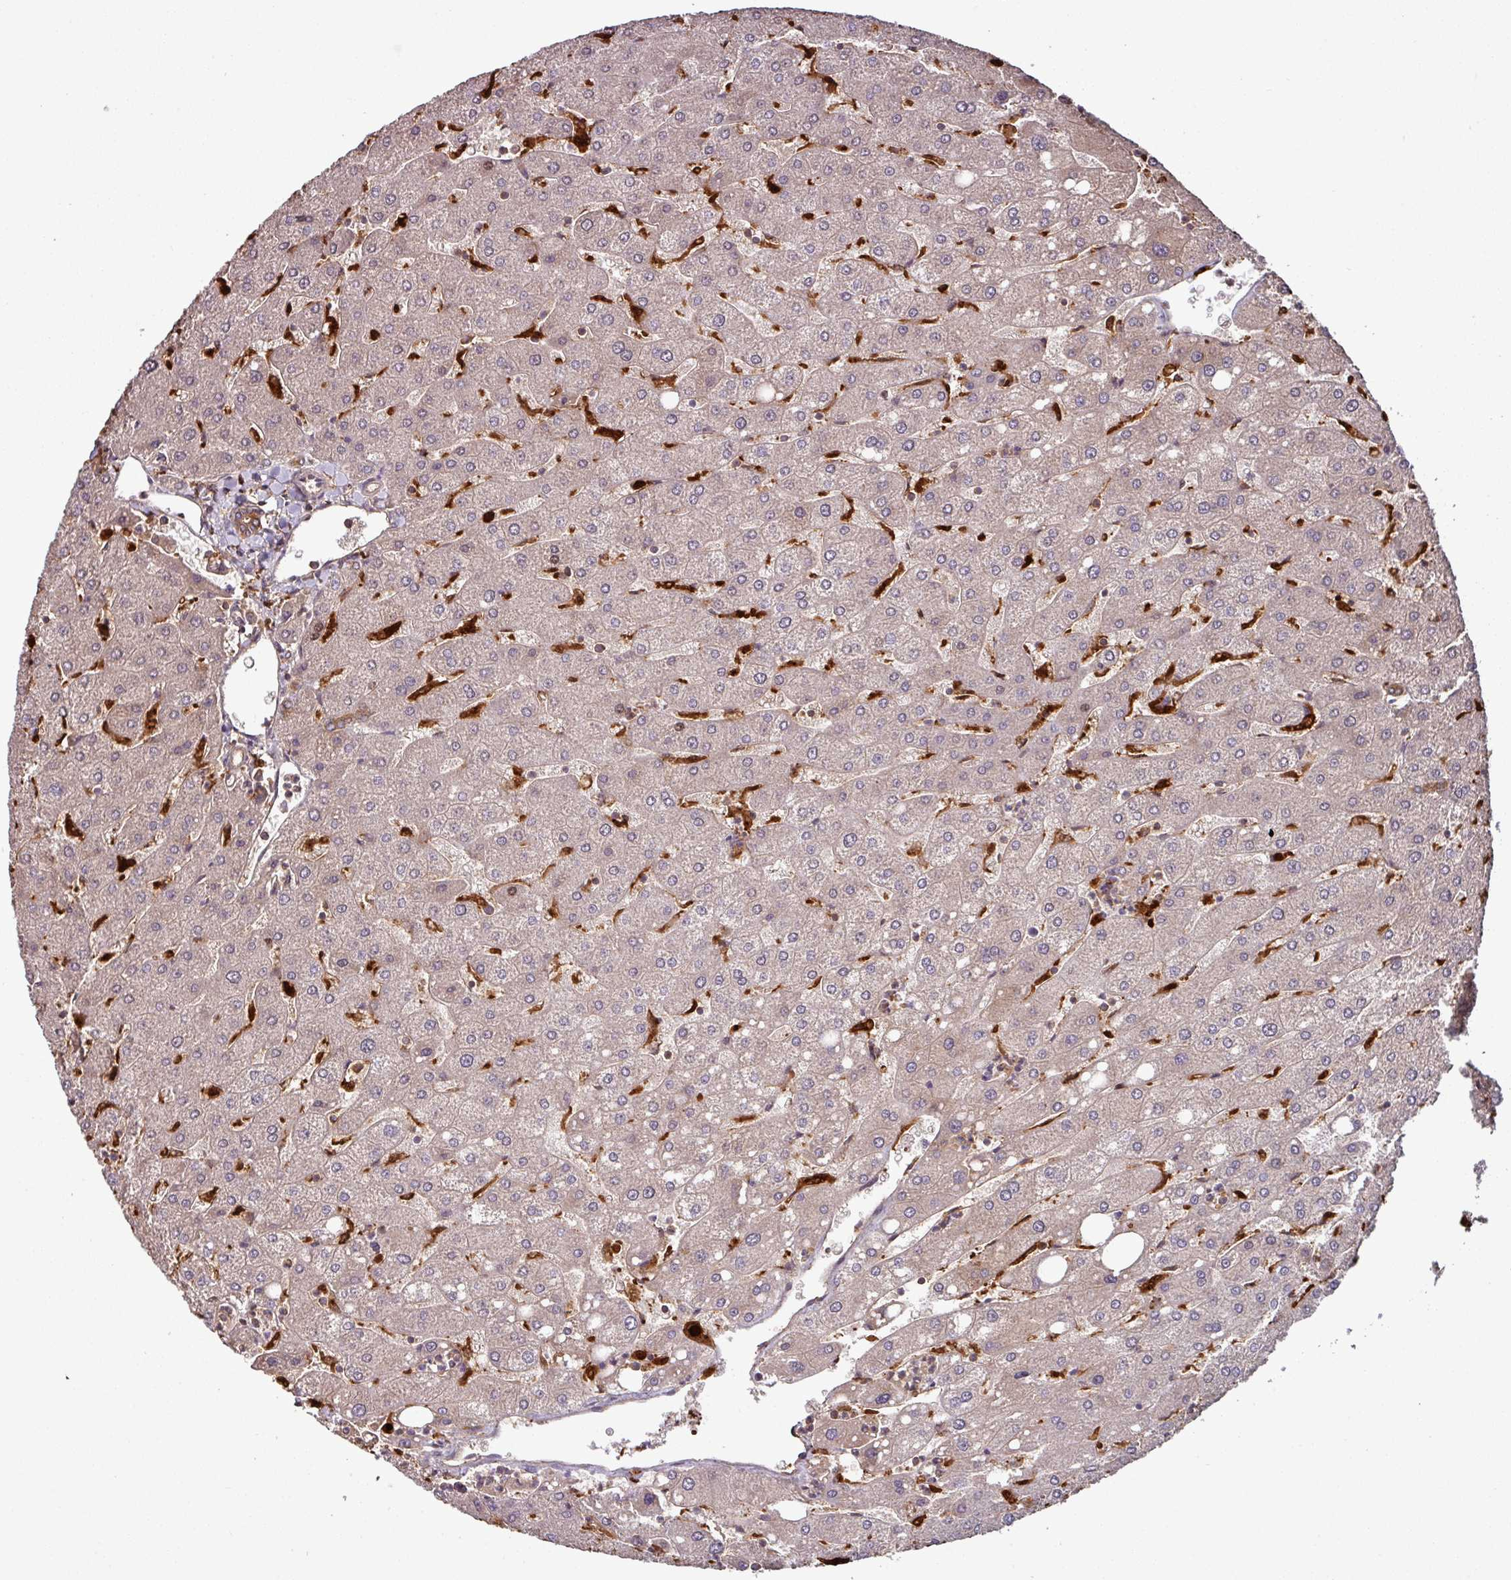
{"staining": {"intensity": "moderate", "quantity": ">75%", "location": "cytoplasmic/membranous"}, "tissue": "liver", "cell_type": "Cholangiocytes", "image_type": "normal", "snomed": [{"axis": "morphology", "description": "Normal tissue, NOS"}, {"axis": "topography", "description": "Liver"}], "caption": "Normal liver reveals moderate cytoplasmic/membranous positivity in approximately >75% of cholangiocytes.", "gene": "GNPDA1", "patient": {"sex": "male", "age": 67}}